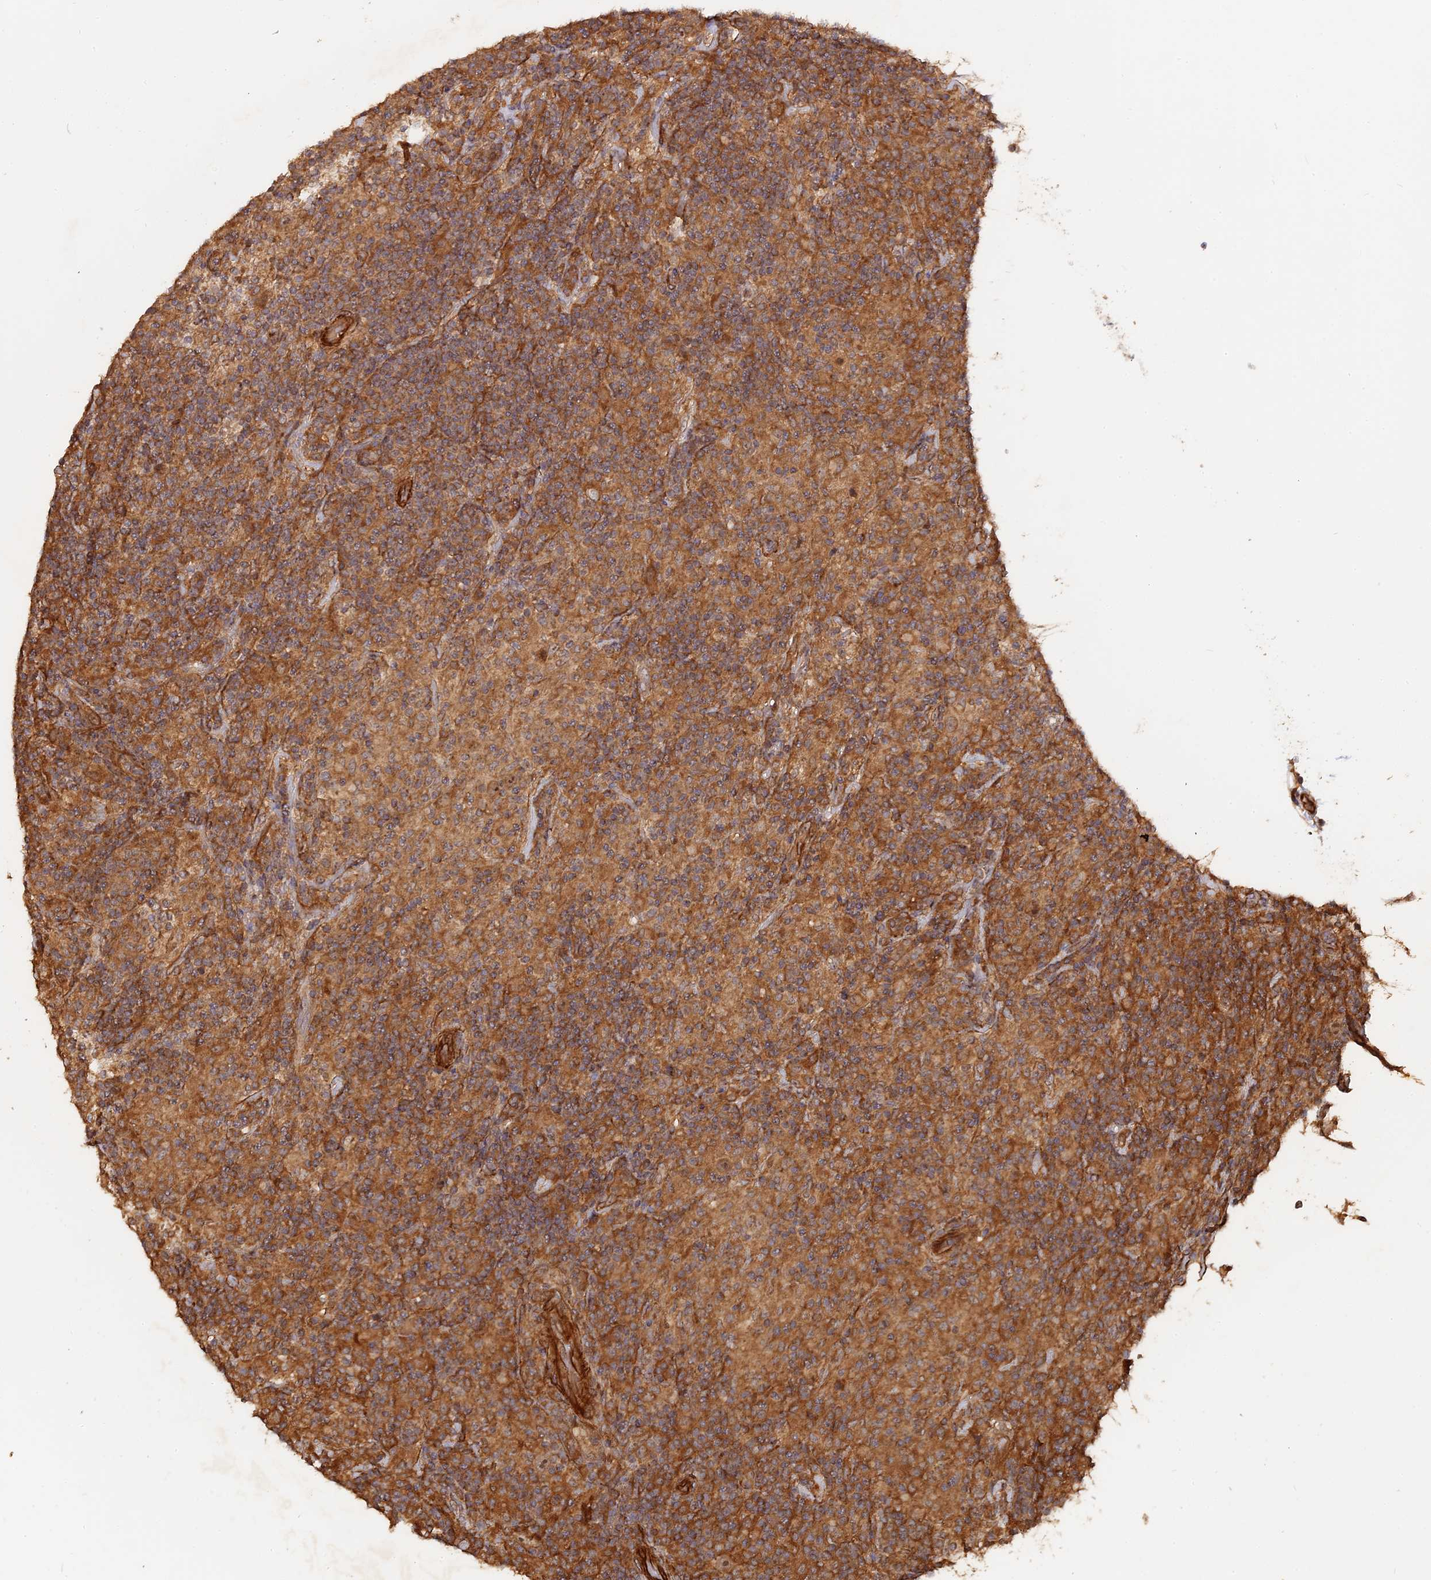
{"staining": {"intensity": "moderate", "quantity": ">75%", "location": "cytoplasmic/membranous"}, "tissue": "lymphoma", "cell_type": "Tumor cells", "image_type": "cancer", "snomed": [{"axis": "morphology", "description": "Hodgkin's disease, NOS"}, {"axis": "topography", "description": "Lymph node"}], "caption": "Immunohistochemistry micrograph of neoplastic tissue: human Hodgkin's disease stained using immunohistochemistry demonstrates medium levels of moderate protein expression localized specifically in the cytoplasmic/membranous of tumor cells, appearing as a cytoplasmic/membranous brown color.", "gene": "SAC3D1", "patient": {"sex": "male", "age": 70}}